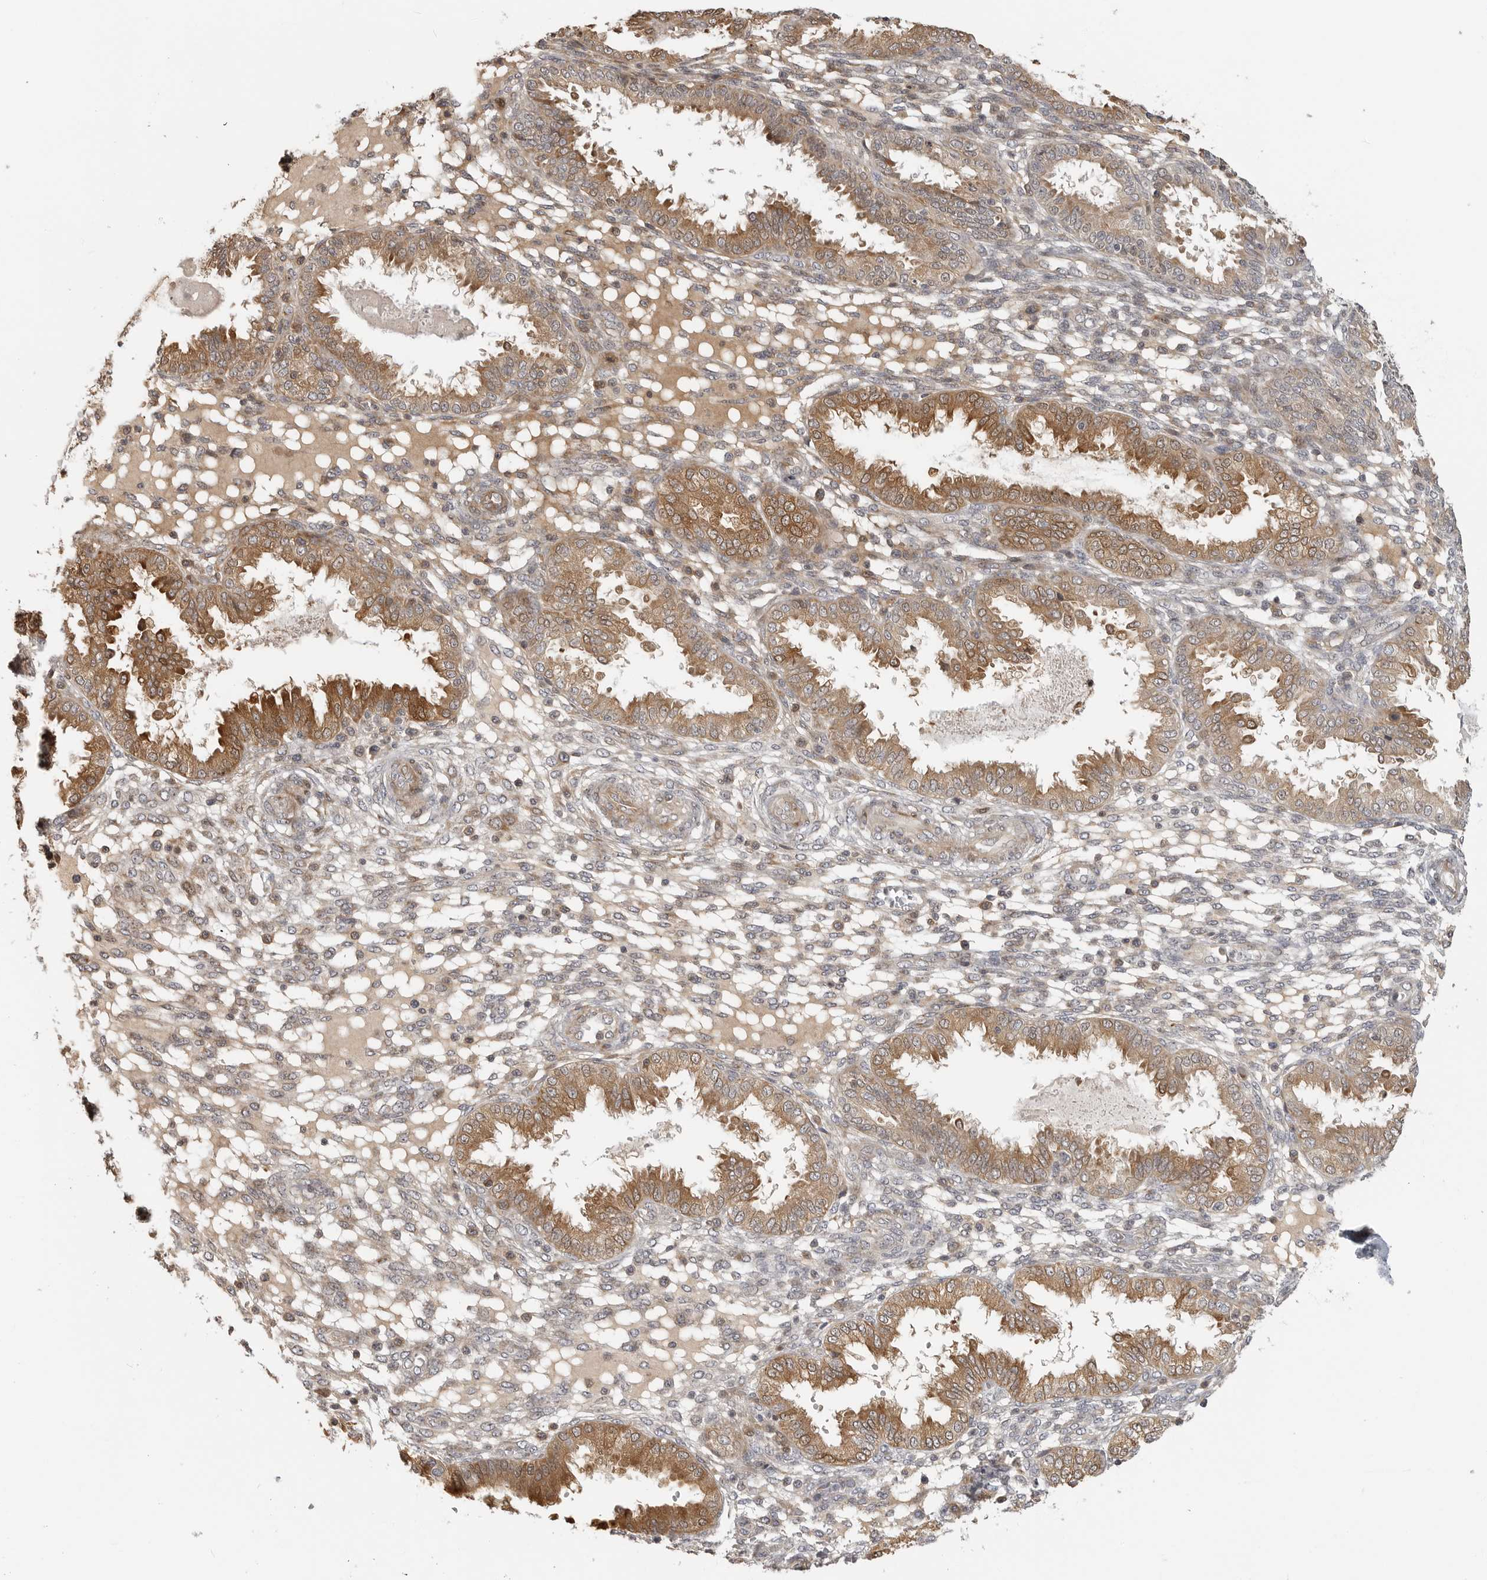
{"staining": {"intensity": "weak", "quantity": "<25%", "location": "cytoplasmic/membranous"}, "tissue": "endometrium", "cell_type": "Cells in endometrial stroma", "image_type": "normal", "snomed": [{"axis": "morphology", "description": "Normal tissue, NOS"}, {"axis": "topography", "description": "Endometrium"}], "caption": "Cells in endometrial stroma show no significant protein positivity in benign endometrium.", "gene": "IDO1", "patient": {"sex": "female", "age": 33}}